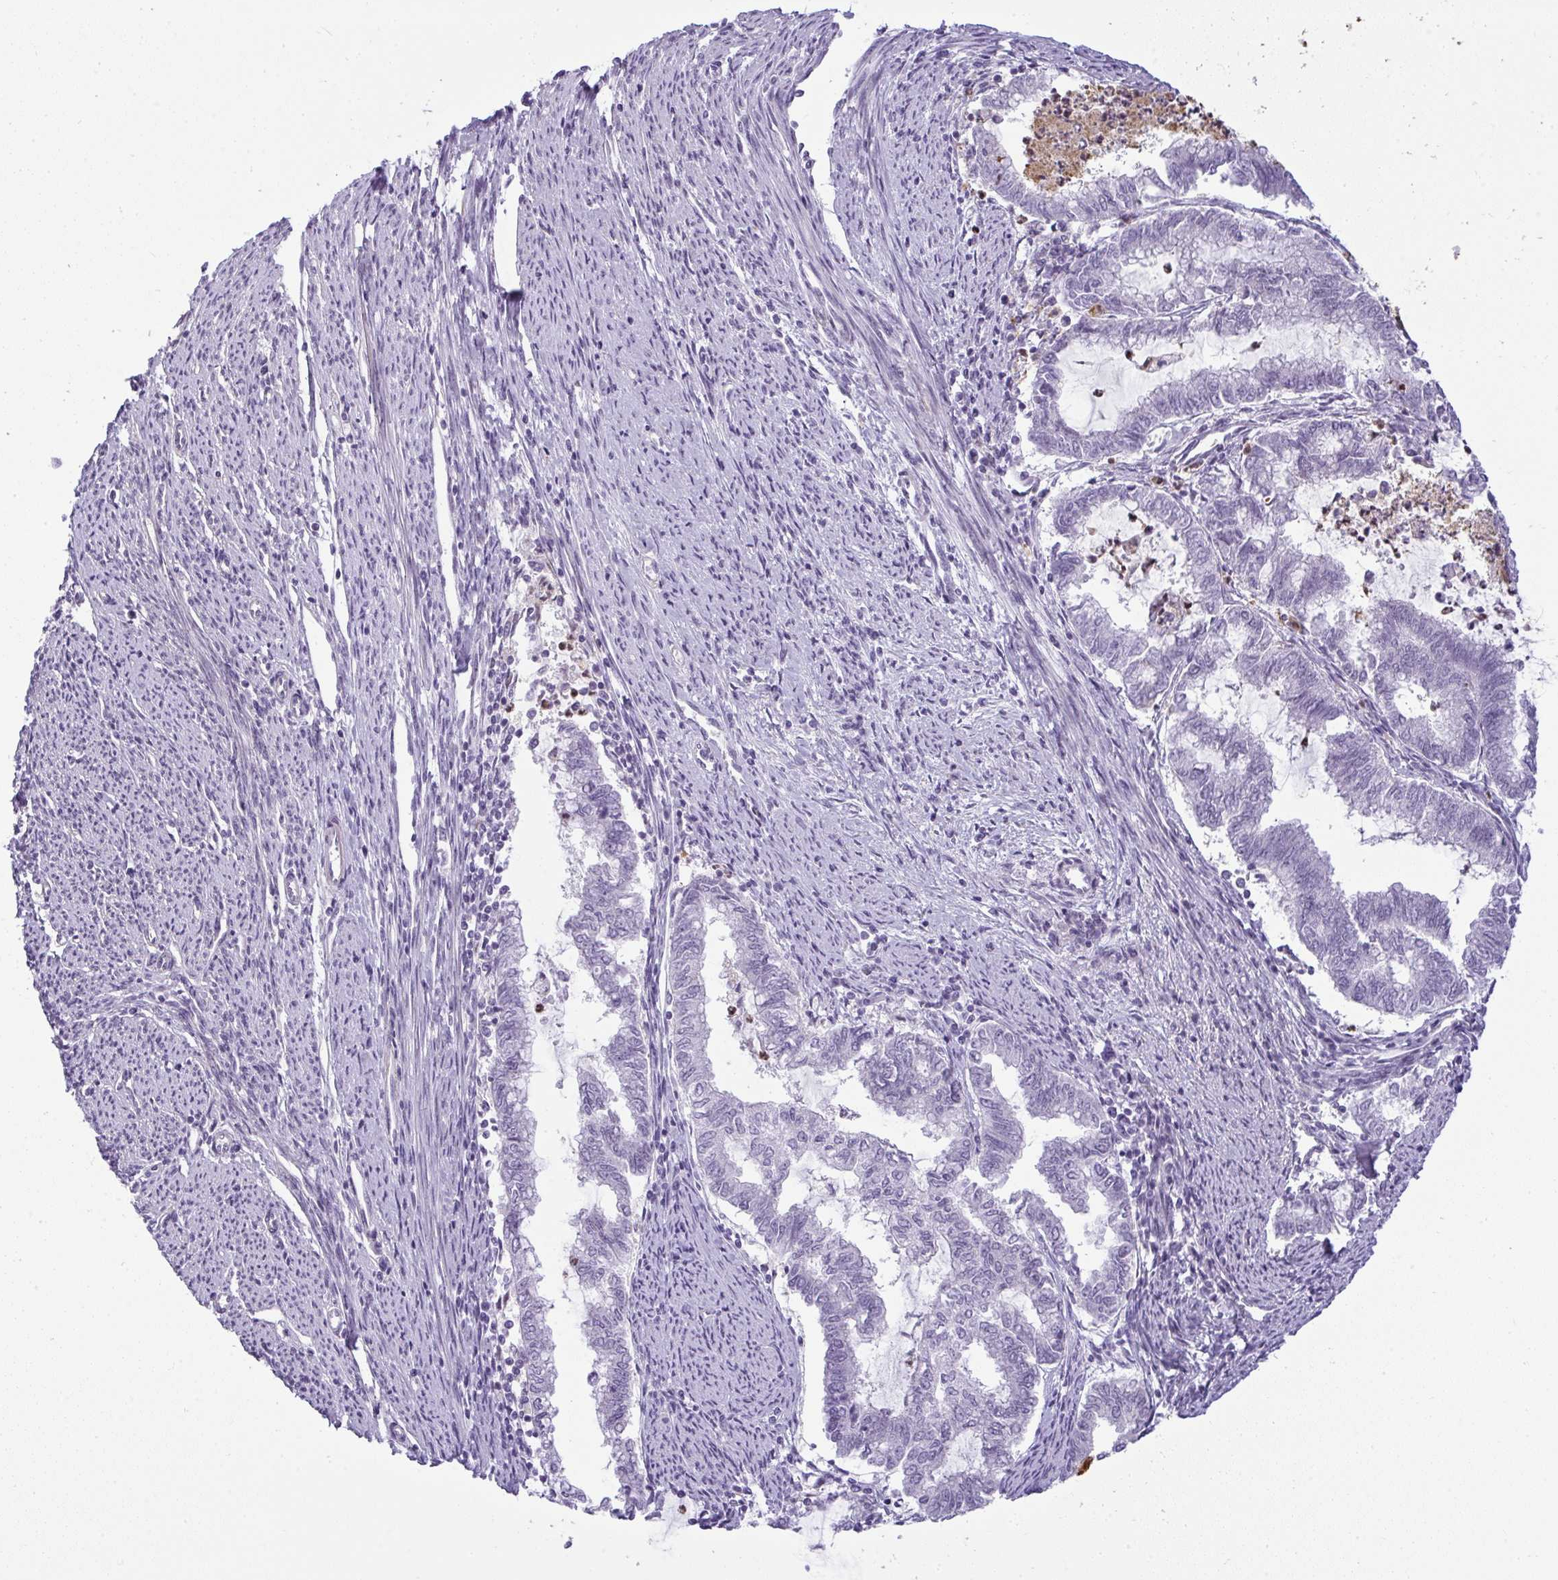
{"staining": {"intensity": "negative", "quantity": "none", "location": "none"}, "tissue": "endometrial cancer", "cell_type": "Tumor cells", "image_type": "cancer", "snomed": [{"axis": "morphology", "description": "Adenocarcinoma, NOS"}, {"axis": "topography", "description": "Endometrium"}], "caption": "Tumor cells are negative for brown protein staining in endometrial cancer.", "gene": "DZIP1", "patient": {"sex": "female", "age": 79}}